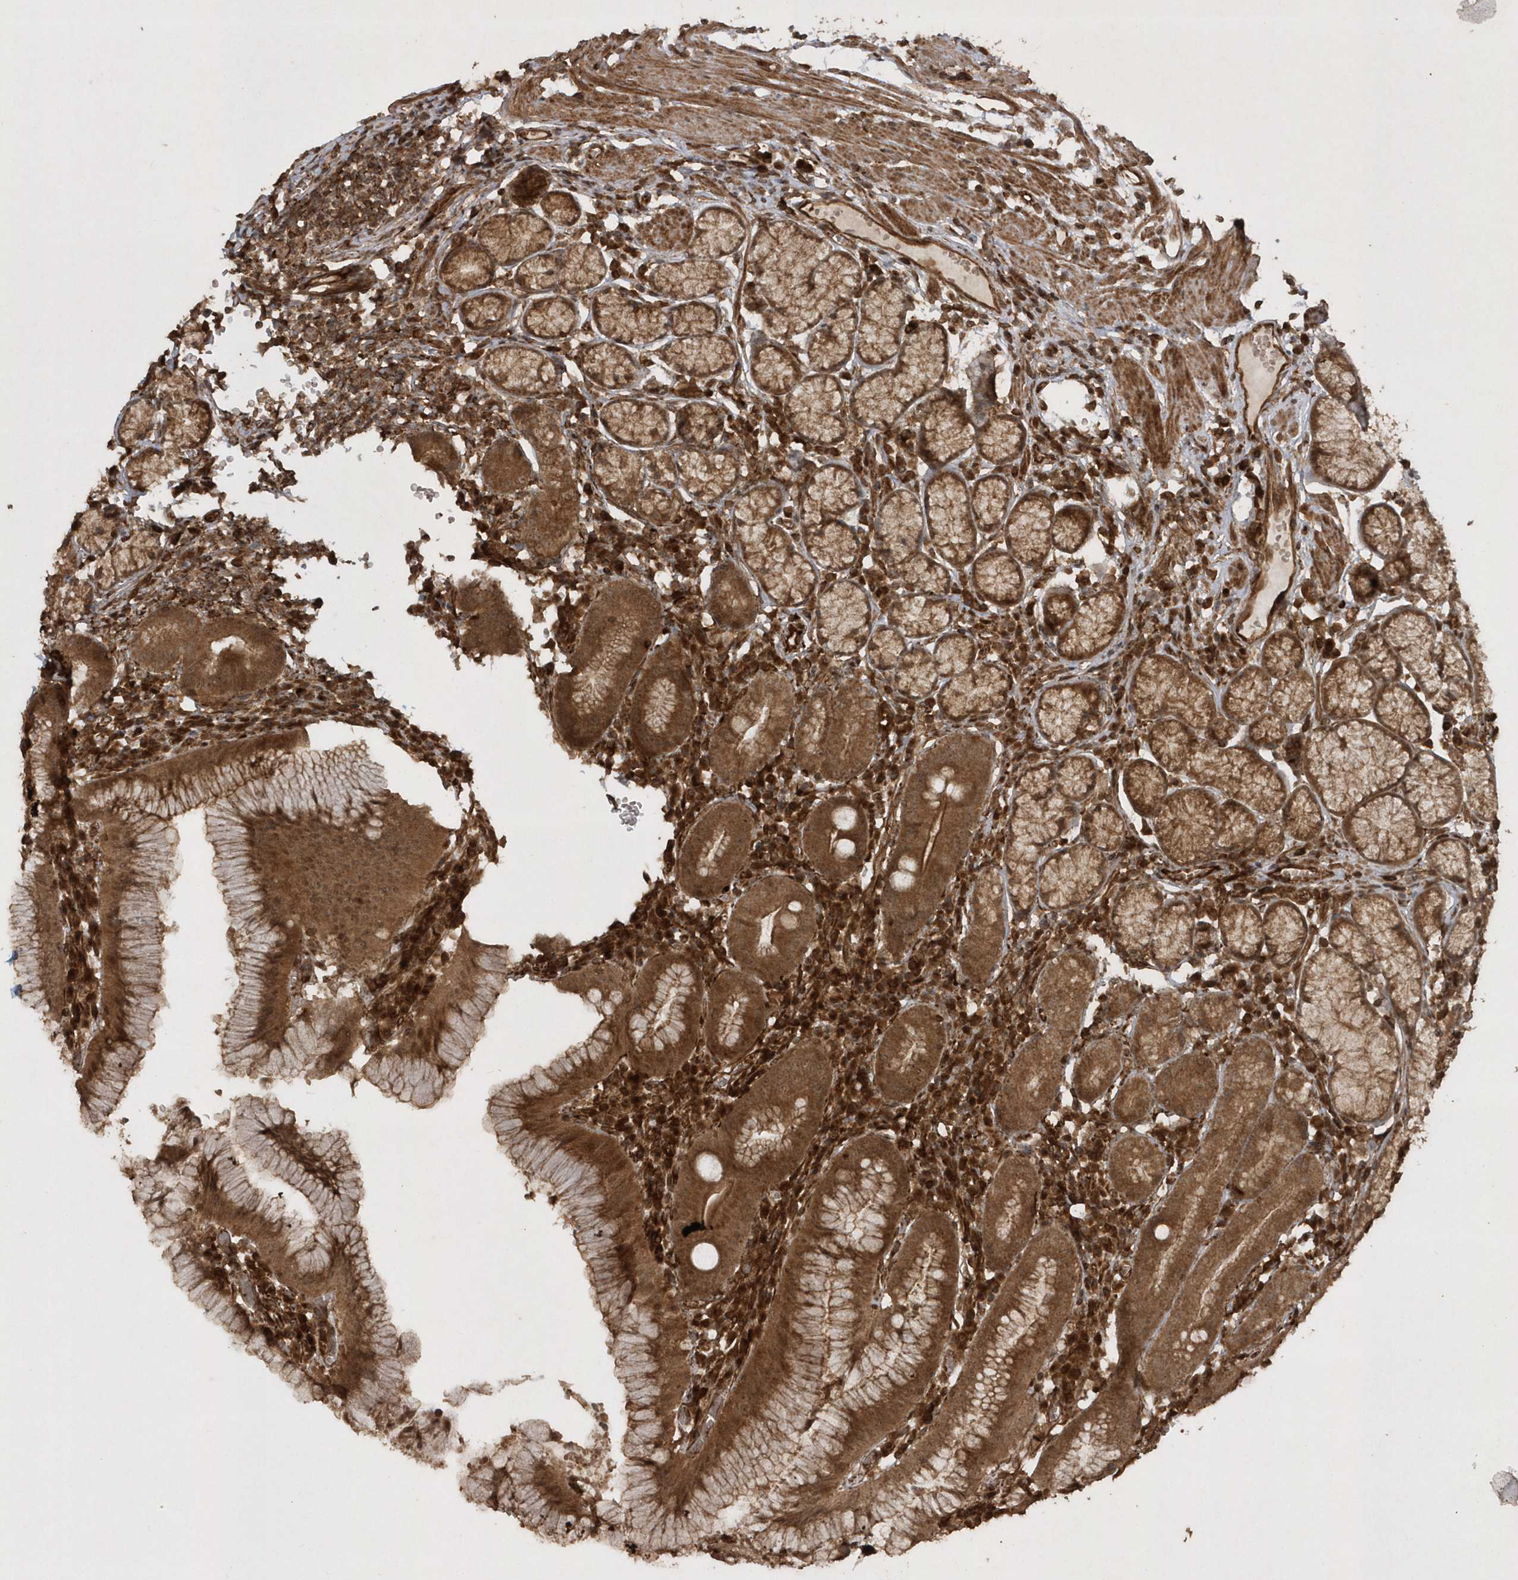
{"staining": {"intensity": "strong", "quantity": ">75%", "location": "cytoplasmic/membranous"}, "tissue": "stomach", "cell_type": "Glandular cells", "image_type": "normal", "snomed": [{"axis": "morphology", "description": "Normal tissue, NOS"}, {"axis": "topography", "description": "Stomach"}], "caption": "IHC micrograph of normal stomach: stomach stained using immunohistochemistry demonstrates high levels of strong protein expression localized specifically in the cytoplasmic/membranous of glandular cells, appearing as a cytoplasmic/membranous brown color.", "gene": "AVPI1", "patient": {"sex": "male", "age": 55}}